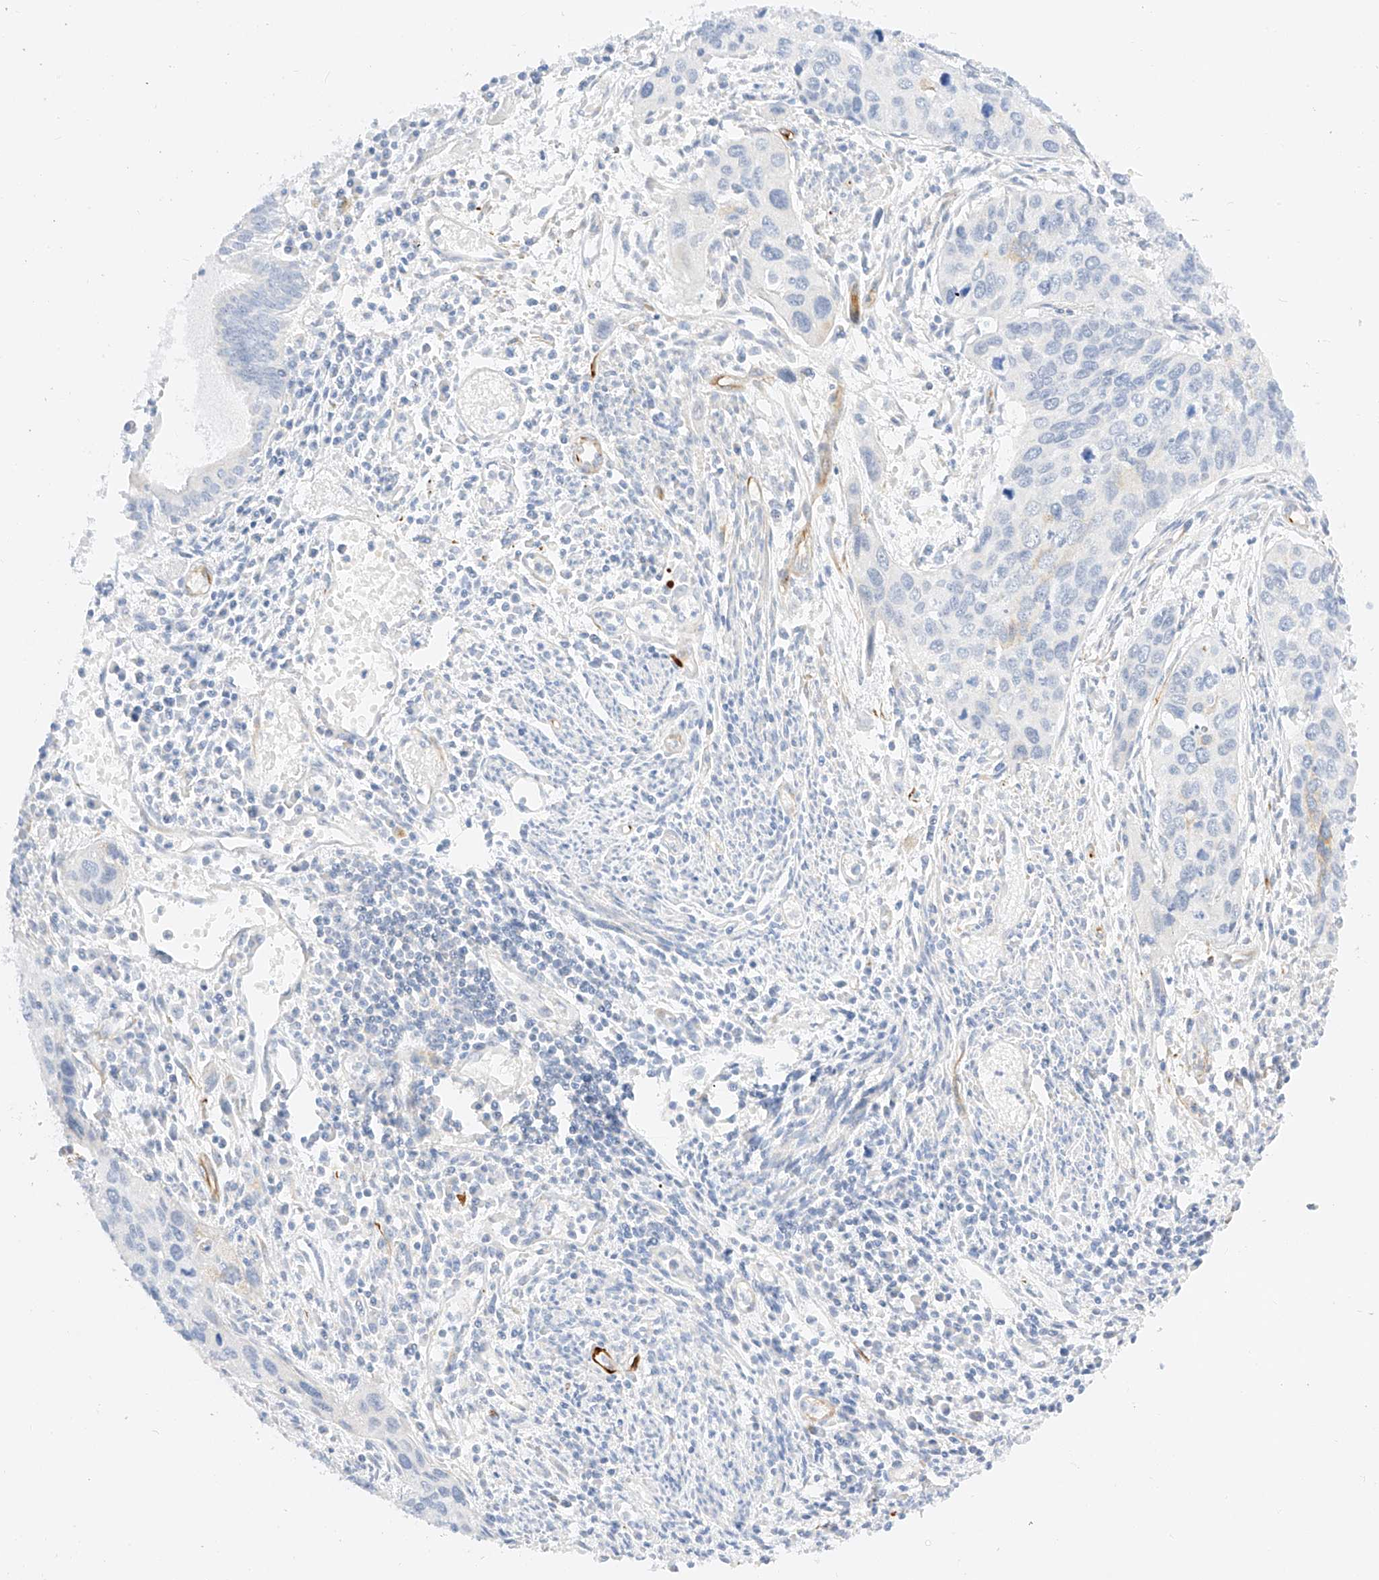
{"staining": {"intensity": "negative", "quantity": "none", "location": "none"}, "tissue": "cervical cancer", "cell_type": "Tumor cells", "image_type": "cancer", "snomed": [{"axis": "morphology", "description": "Squamous cell carcinoma, NOS"}, {"axis": "topography", "description": "Cervix"}], "caption": "A photomicrograph of human cervical cancer is negative for staining in tumor cells.", "gene": "CDCP2", "patient": {"sex": "female", "age": 55}}